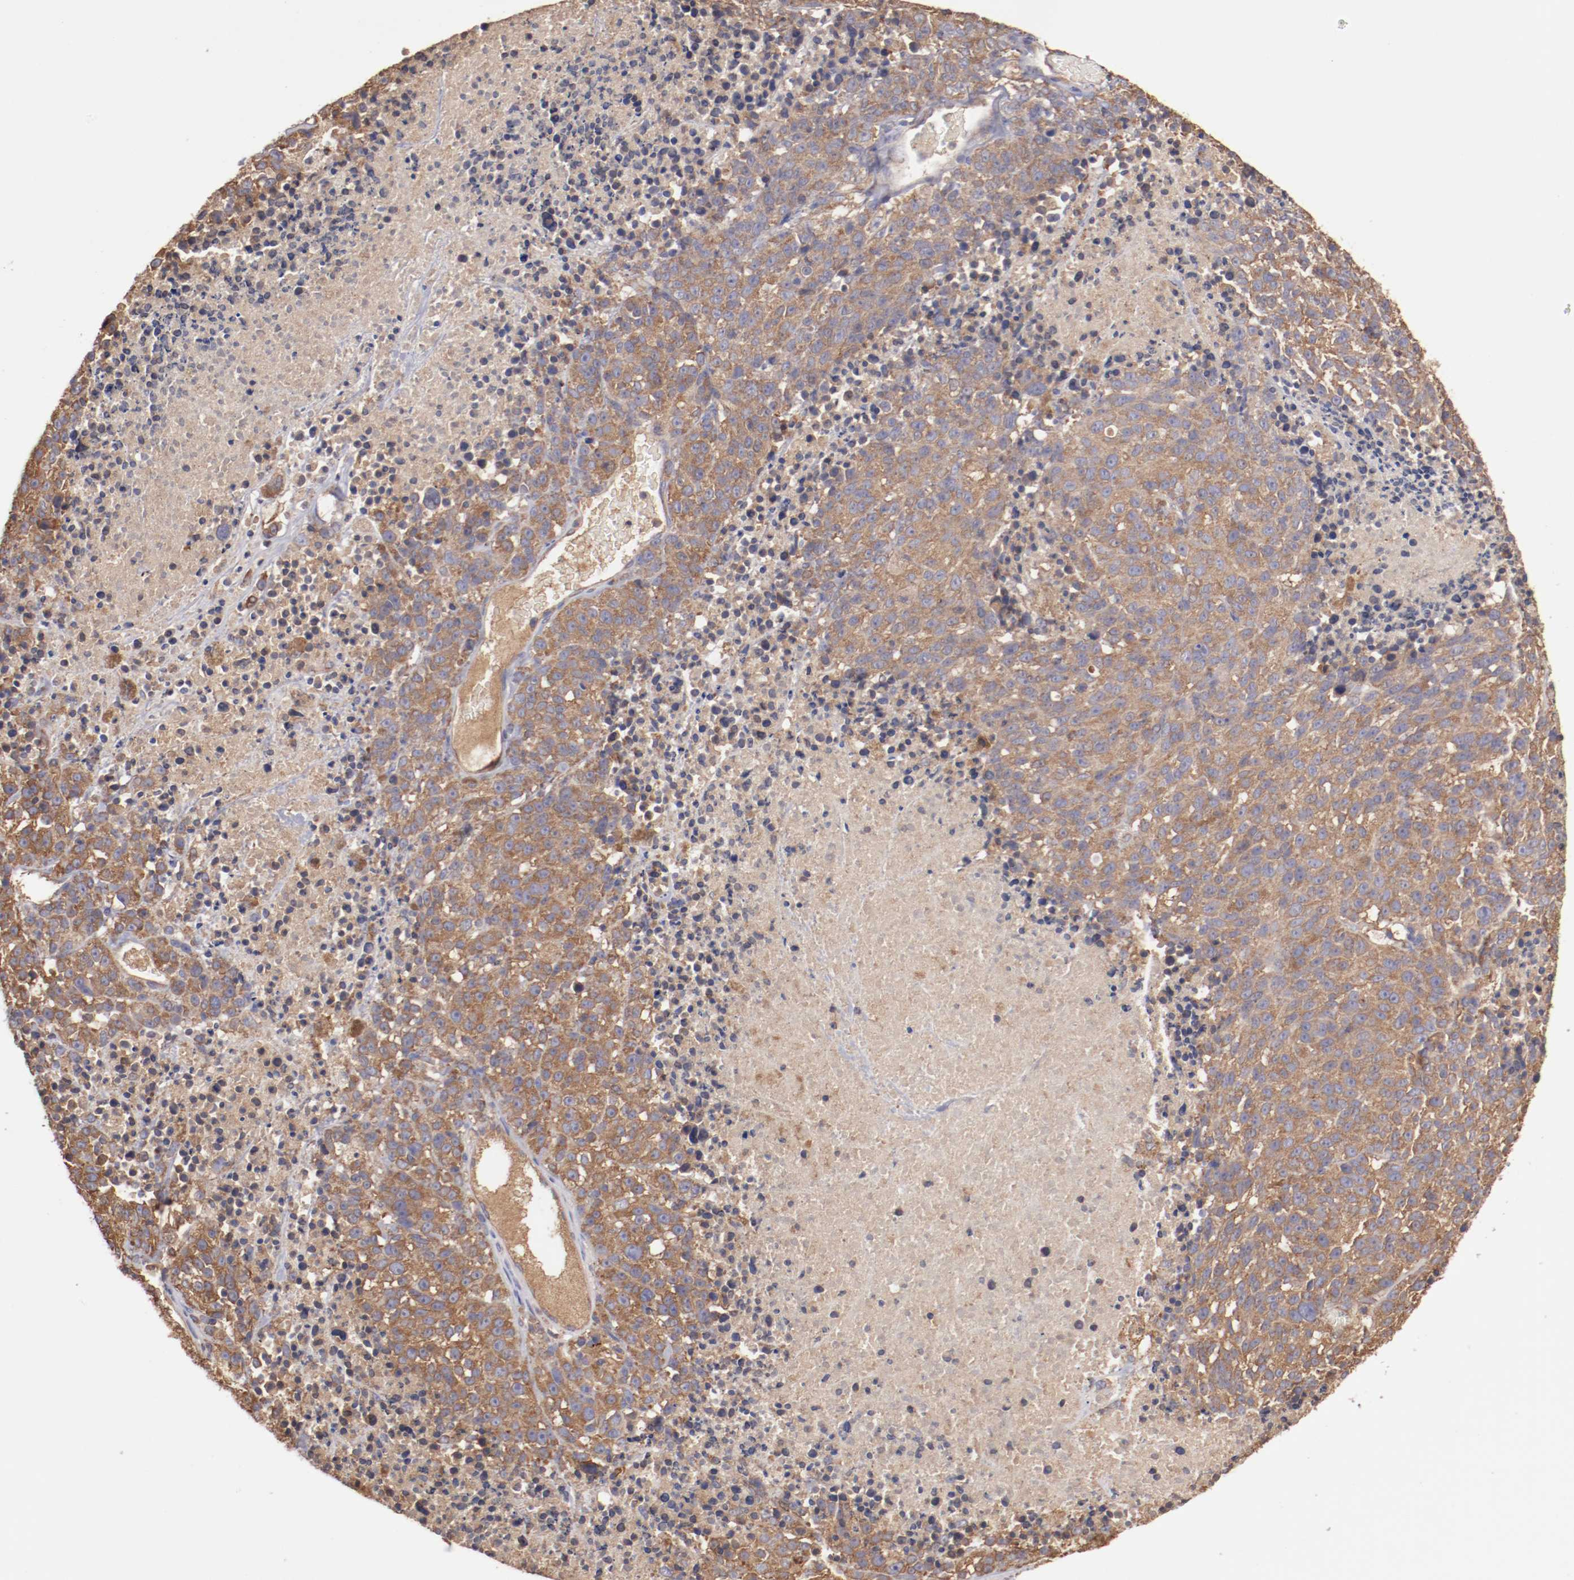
{"staining": {"intensity": "moderate", "quantity": ">75%", "location": "cytoplasmic/membranous"}, "tissue": "melanoma", "cell_type": "Tumor cells", "image_type": "cancer", "snomed": [{"axis": "morphology", "description": "Malignant melanoma, Metastatic site"}, {"axis": "topography", "description": "Cerebral cortex"}], "caption": "Immunohistochemistry of malignant melanoma (metastatic site) demonstrates medium levels of moderate cytoplasmic/membranous expression in about >75% of tumor cells.", "gene": "NFKBIE", "patient": {"sex": "female", "age": 52}}